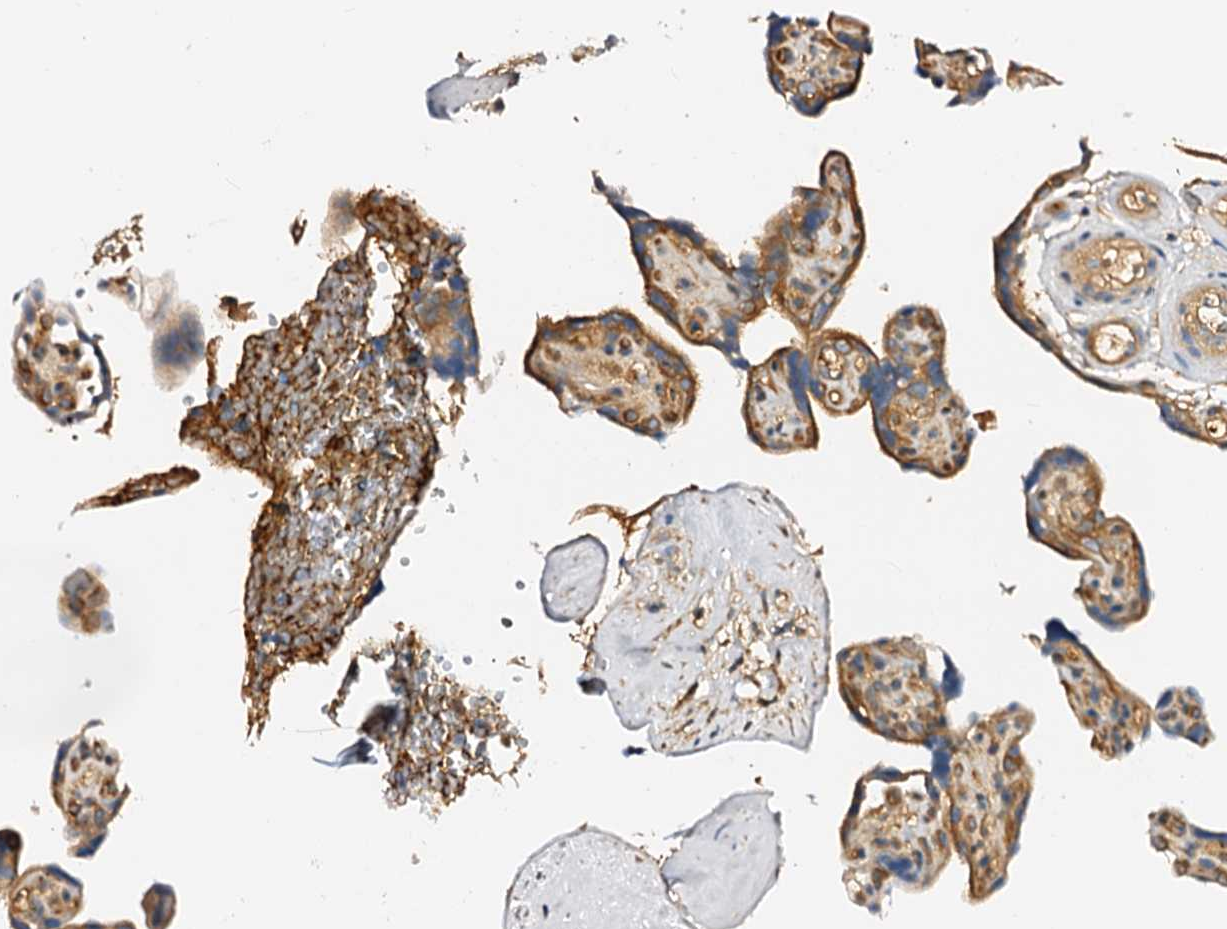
{"staining": {"intensity": "moderate", "quantity": ">75%", "location": "cytoplasmic/membranous"}, "tissue": "placenta", "cell_type": "Decidual cells", "image_type": "normal", "snomed": [{"axis": "morphology", "description": "Normal tissue, NOS"}, {"axis": "topography", "description": "Placenta"}], "caption": "Moderate cytoplasmic/membranous expression is seen in approximately >75% of decidual cells in benign placenta. (DAB IHC with brightfield microscopy, high magnification).", "gene": "CSKMT", "patient": {"sex": "female", "age": 30}}